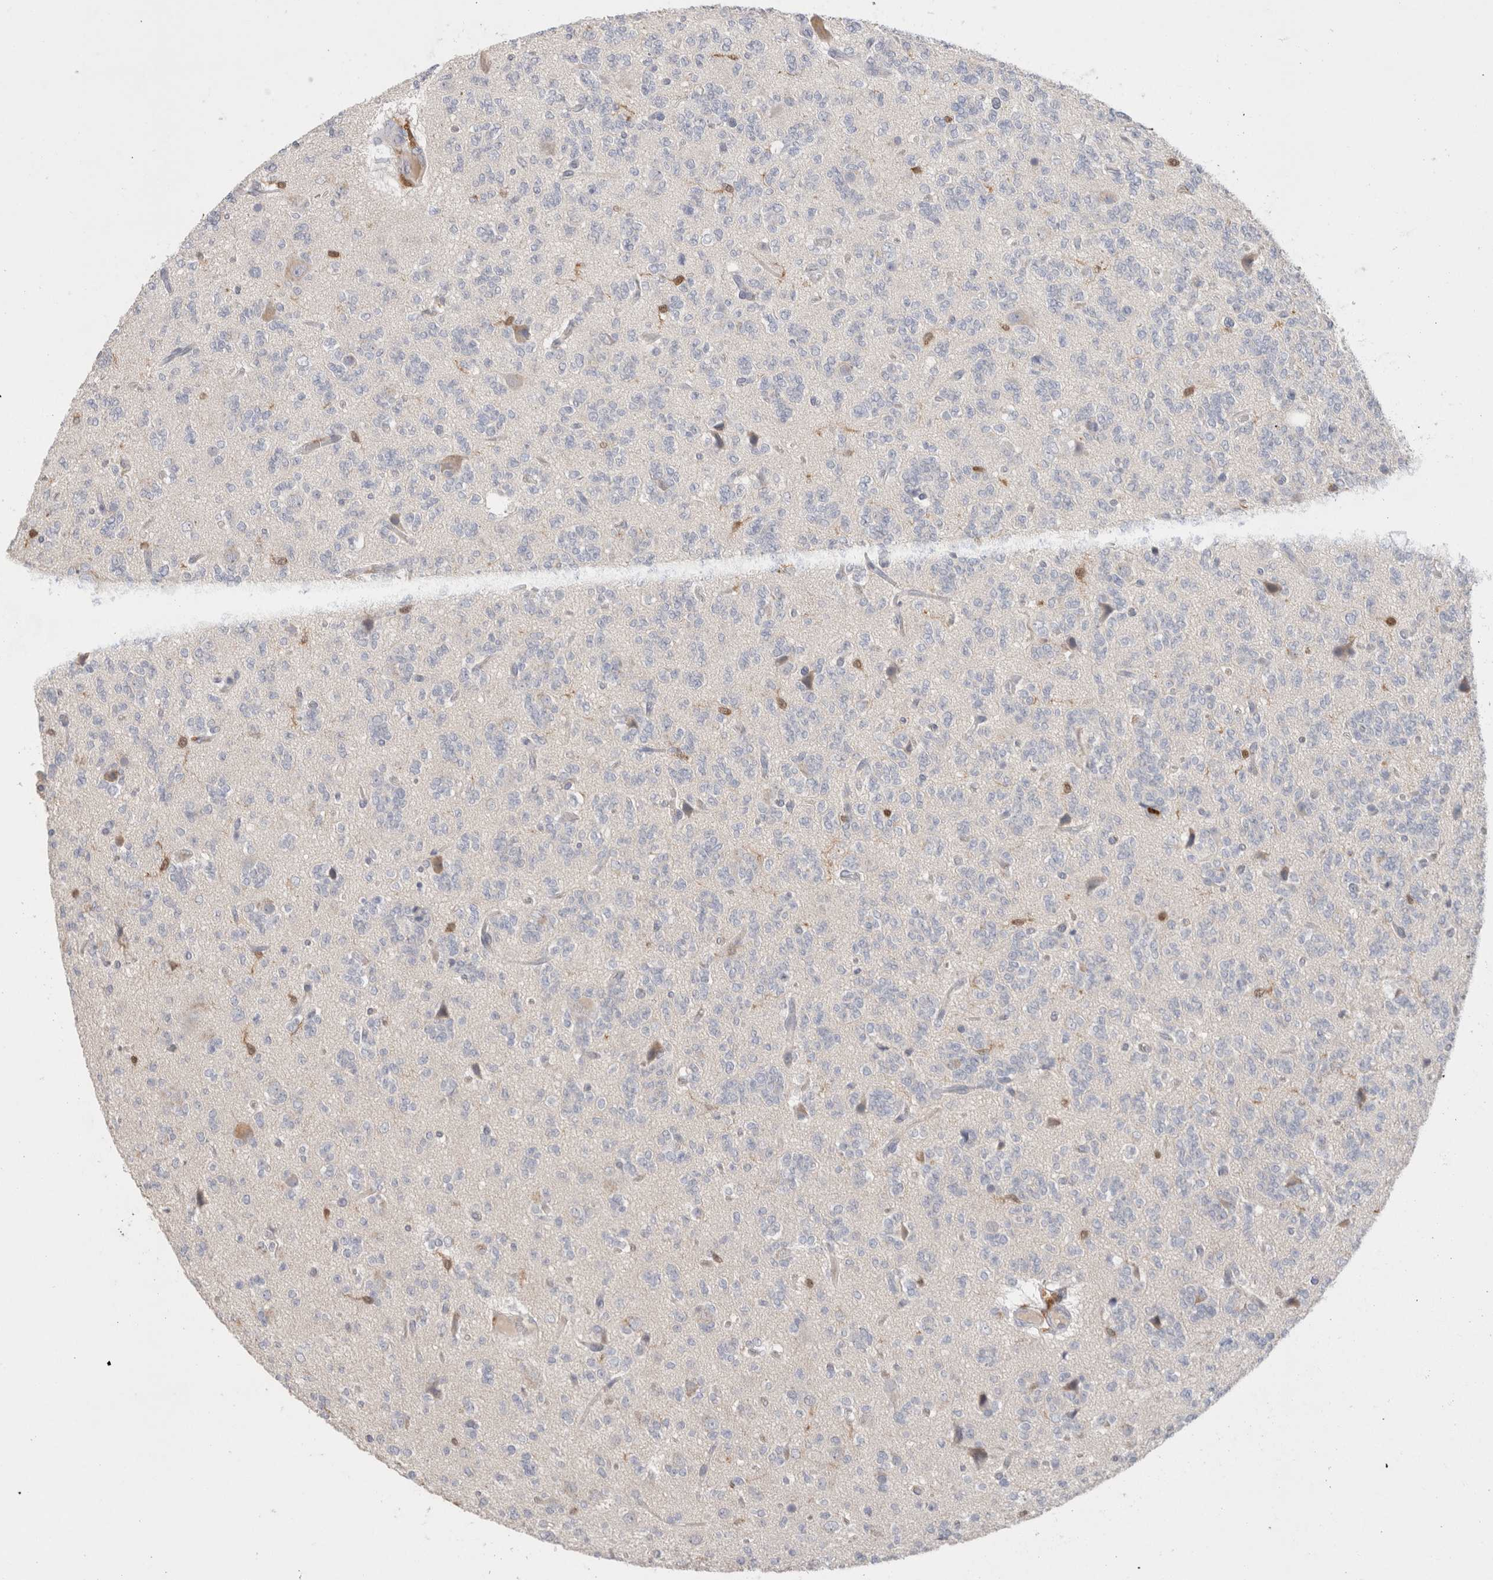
{"staining": {"intensity": "negative", "quantity": "none", "location": "none"}, "tissue": "glioma", "cell_type": "Tumor cells", "image_type": "cancer", "snomed": [{"axis": "morphology", "description": "Glioma, malignant, Low grade"}, {"axis": "topography", "description": "Brain"}], "caption": "Human glioma stained for a protein using immunohistochemistry demonstrates no expression in tumor cells.", "gene": "HPGDS", "patient": {"sex": "male", "age": 38}}